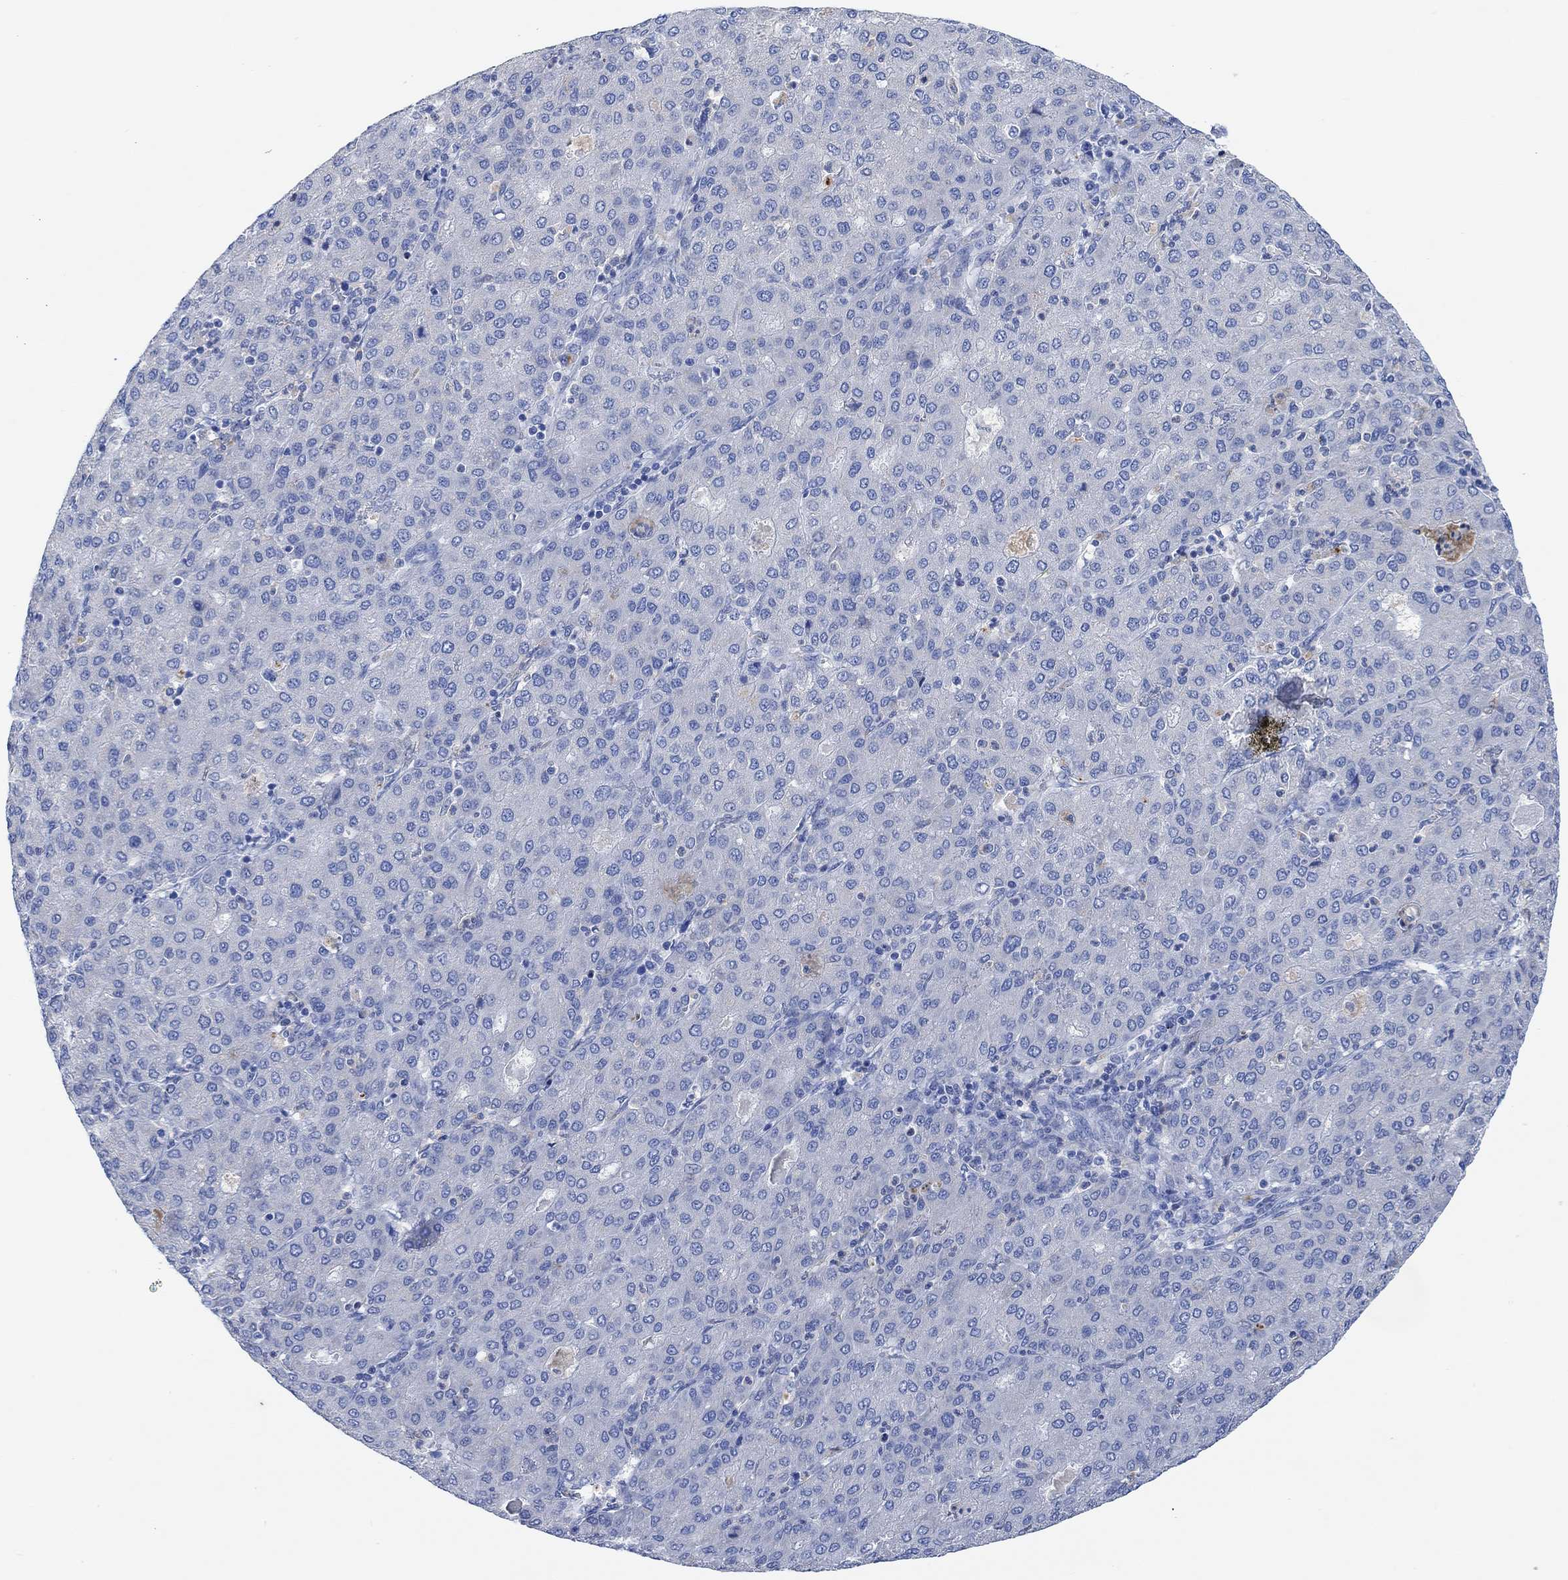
{"staining": {"intensity": "negative", "quantity": "none", "location": "none"}, "tissue": "liver cancer", "cell_type": "Tumor cells", "image_type": "cancer", "snomed": [{"axis": "morphology", "description": "Carcinoma, Hepatocellular, NOS"}, {"axis": "topography", "description": "Liver"}], "caption": "A high-resolution photomicrograph shows IHC staining of liver hepatocellular carcinoma, which displays no significant positivity in tumor cells.", "gene": "VAT1L", "patient": {"sex": "male", "age": 65}}